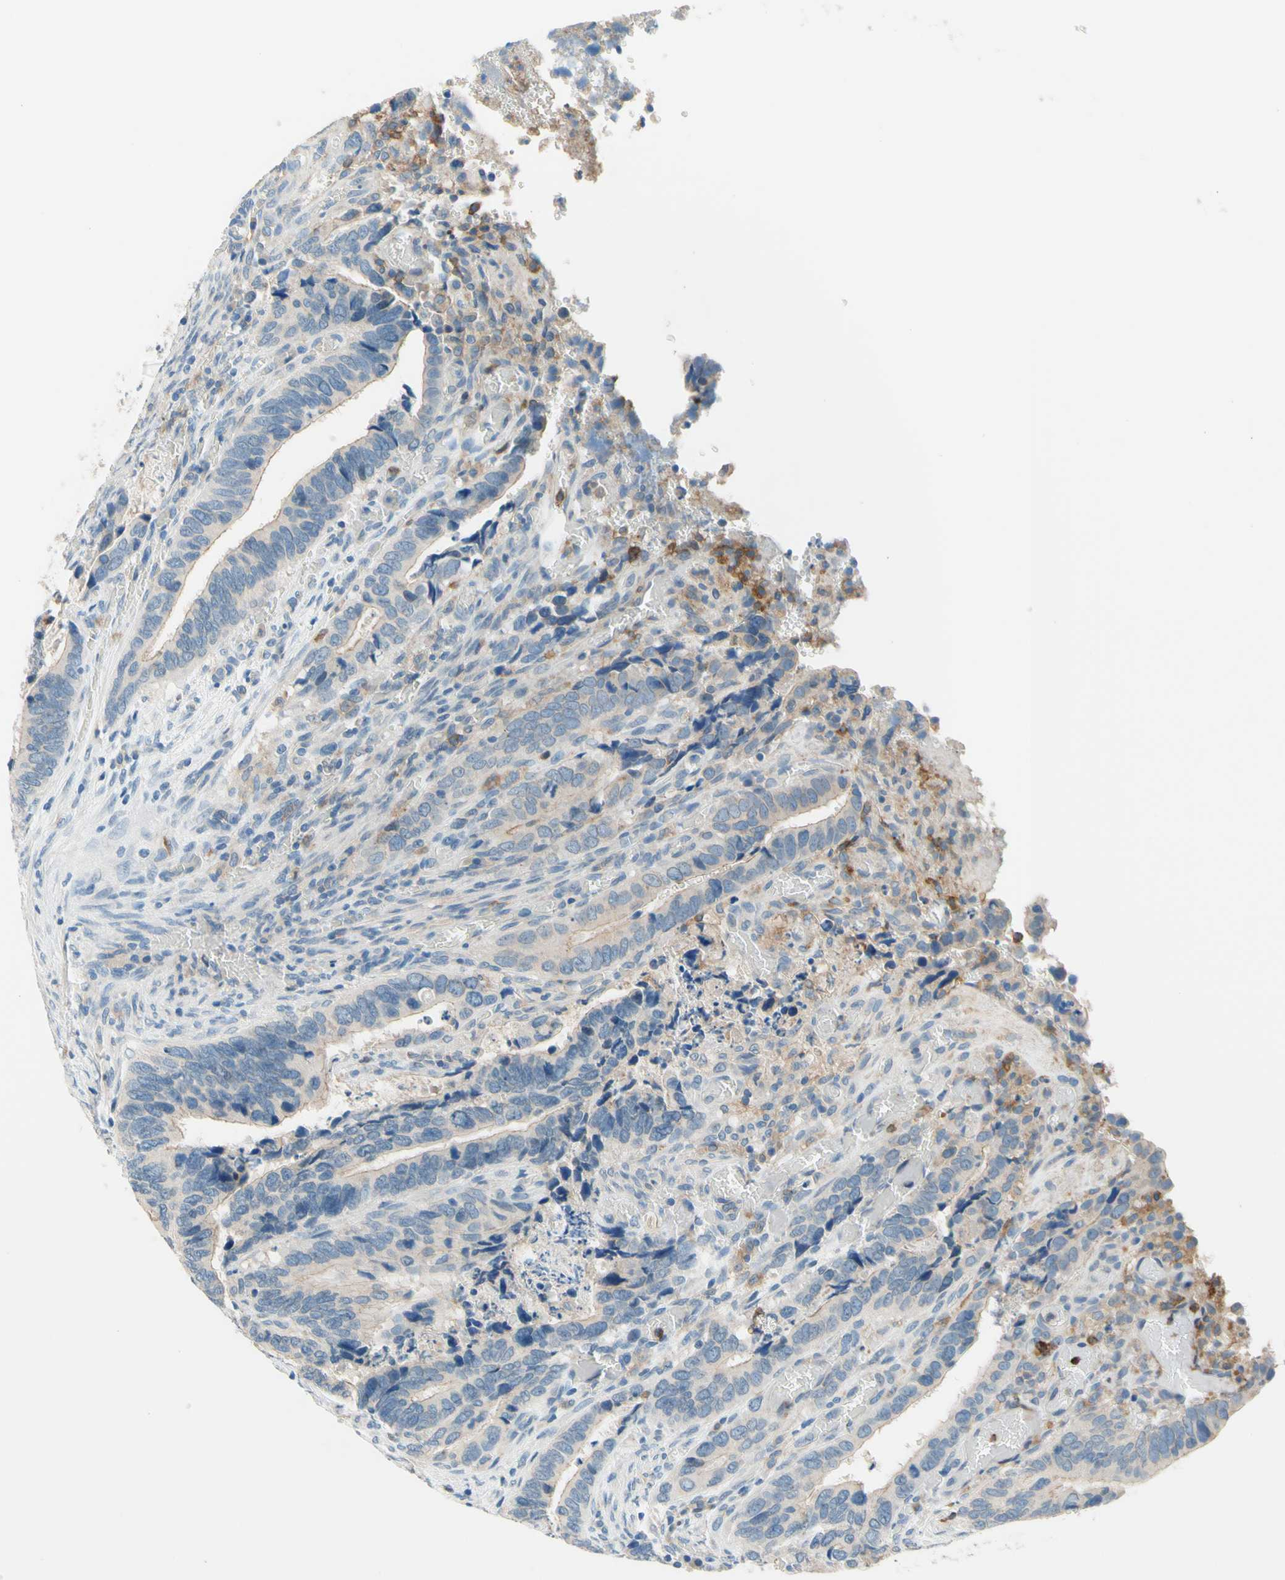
{"staining": {"intensity": "weak", "quantity": "<25%", "location": "cytoplasmic/membranous"}, "tissue": "colorectal cancer", "cell_type": "Tumor cells", "image_type": "cancer", "snomed": [{"axis": "morphology", "description": "Adenocarcinoma, NOS"}, {"axis": "topography", "description": "Colon"}], "caption": "Adenocarcinoma (colorectal) stained for a protein using IHC displays no staining tumor cells.", "gene": "SIGLEC9", "patient": {"sex": "male", "age": 72}}